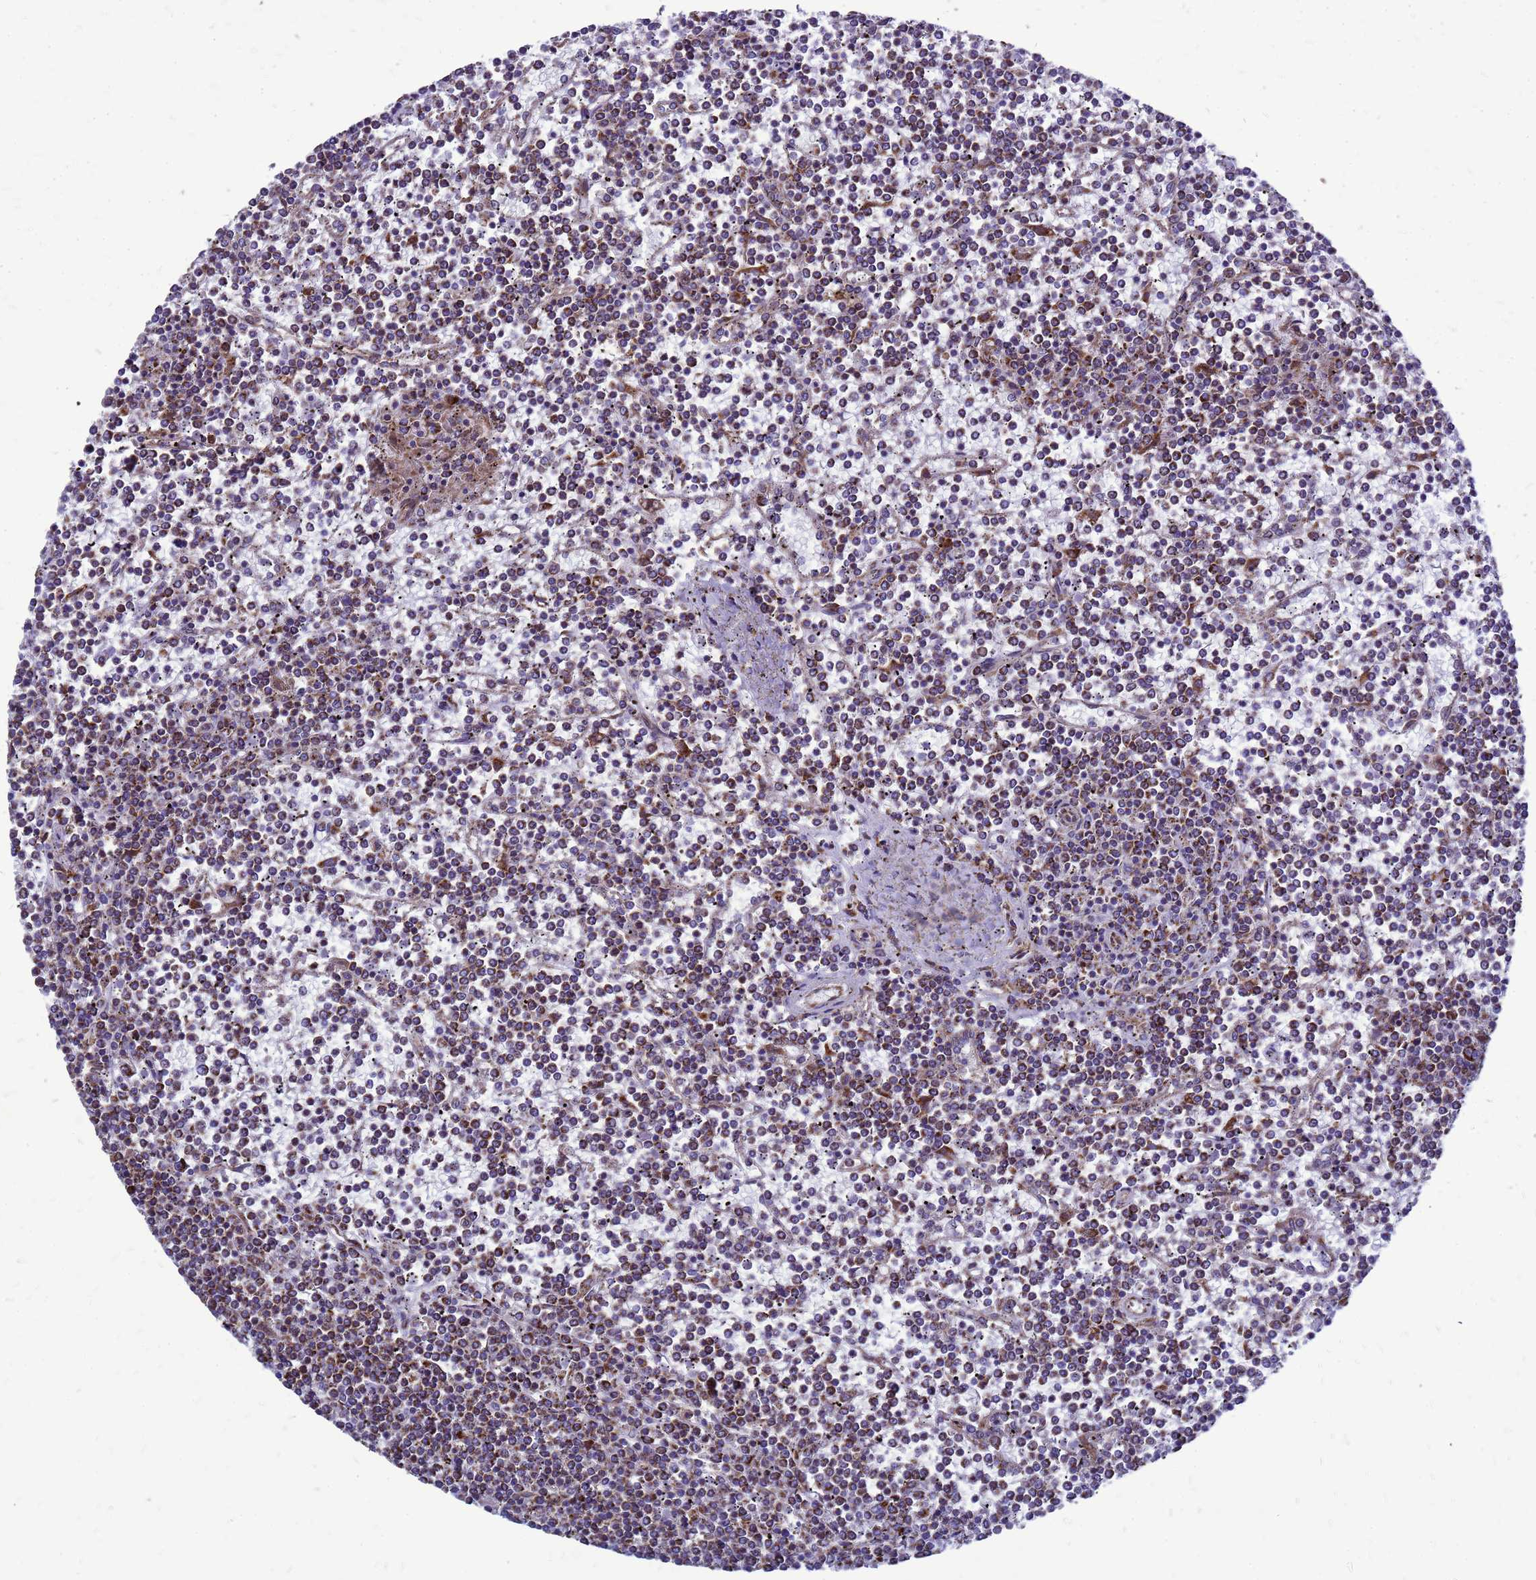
{"staining": {"intensity": "moderate", "quantity": "25%-75%", "location": "cytoplasmic/membranous"}, "tissue": "lymphoma", "cell_type": "Tumor cells", "image_type": "cancer", "snomed": [{"axis": "morphology", "description": "Malignant lymphoma, non-Hodgkin's type, Low grade"}, {"axis": "topography", "description": "Spleen"}], "caption": "Immunohistochemical staining of human lymphoma displays medium levels of moderate cytoplasmic/membranous staining in approximately 25%-75% of tumor cells. The staining was performed using DAB, with brown indicating positive protein expression. Nuclei are stained blue with hematoxylin.", "gene": "FSTL4", "patient": {"sex": "female", "age": 19}}